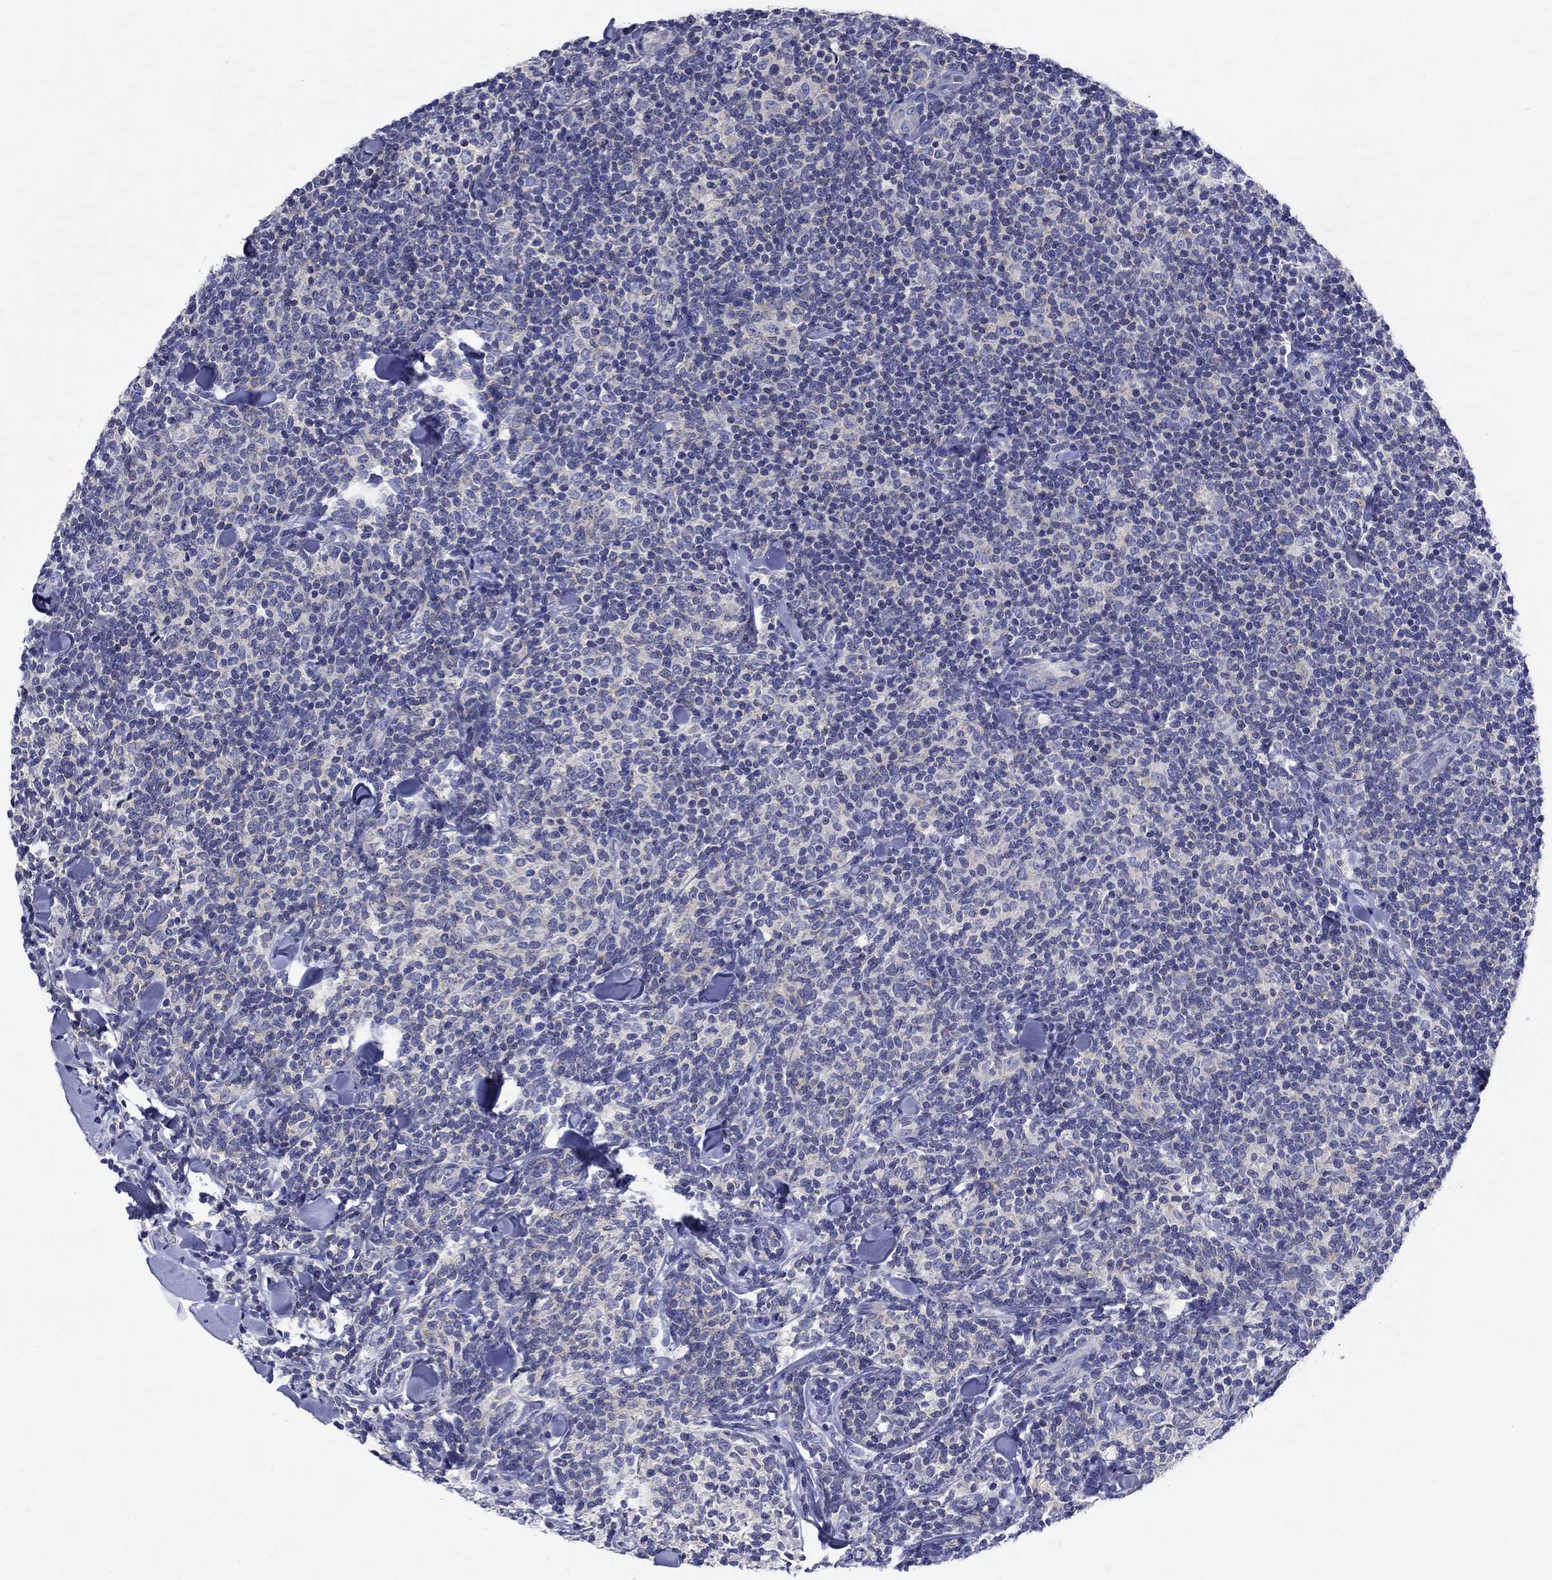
{"staining": {"intensity": "negative", "quantity": "none", "location": "none"}, "tissue": "lymphoma", "cell_type": "Tumor cells", "image_type": "cancer", "snomed": [{"axis": "morphology", "description": "Malignant lymphoma, non-Hodgkin's type, Low grade"}, {"axis": "topography", "description": "Lymph node"}], "caption": "Tumor cells show no significant protein expression in low-grade malignant lymphoma, non-Hodgkin's type.", "gene": "SULT2B1", "patient": {"sex": "female", "age": 56}}